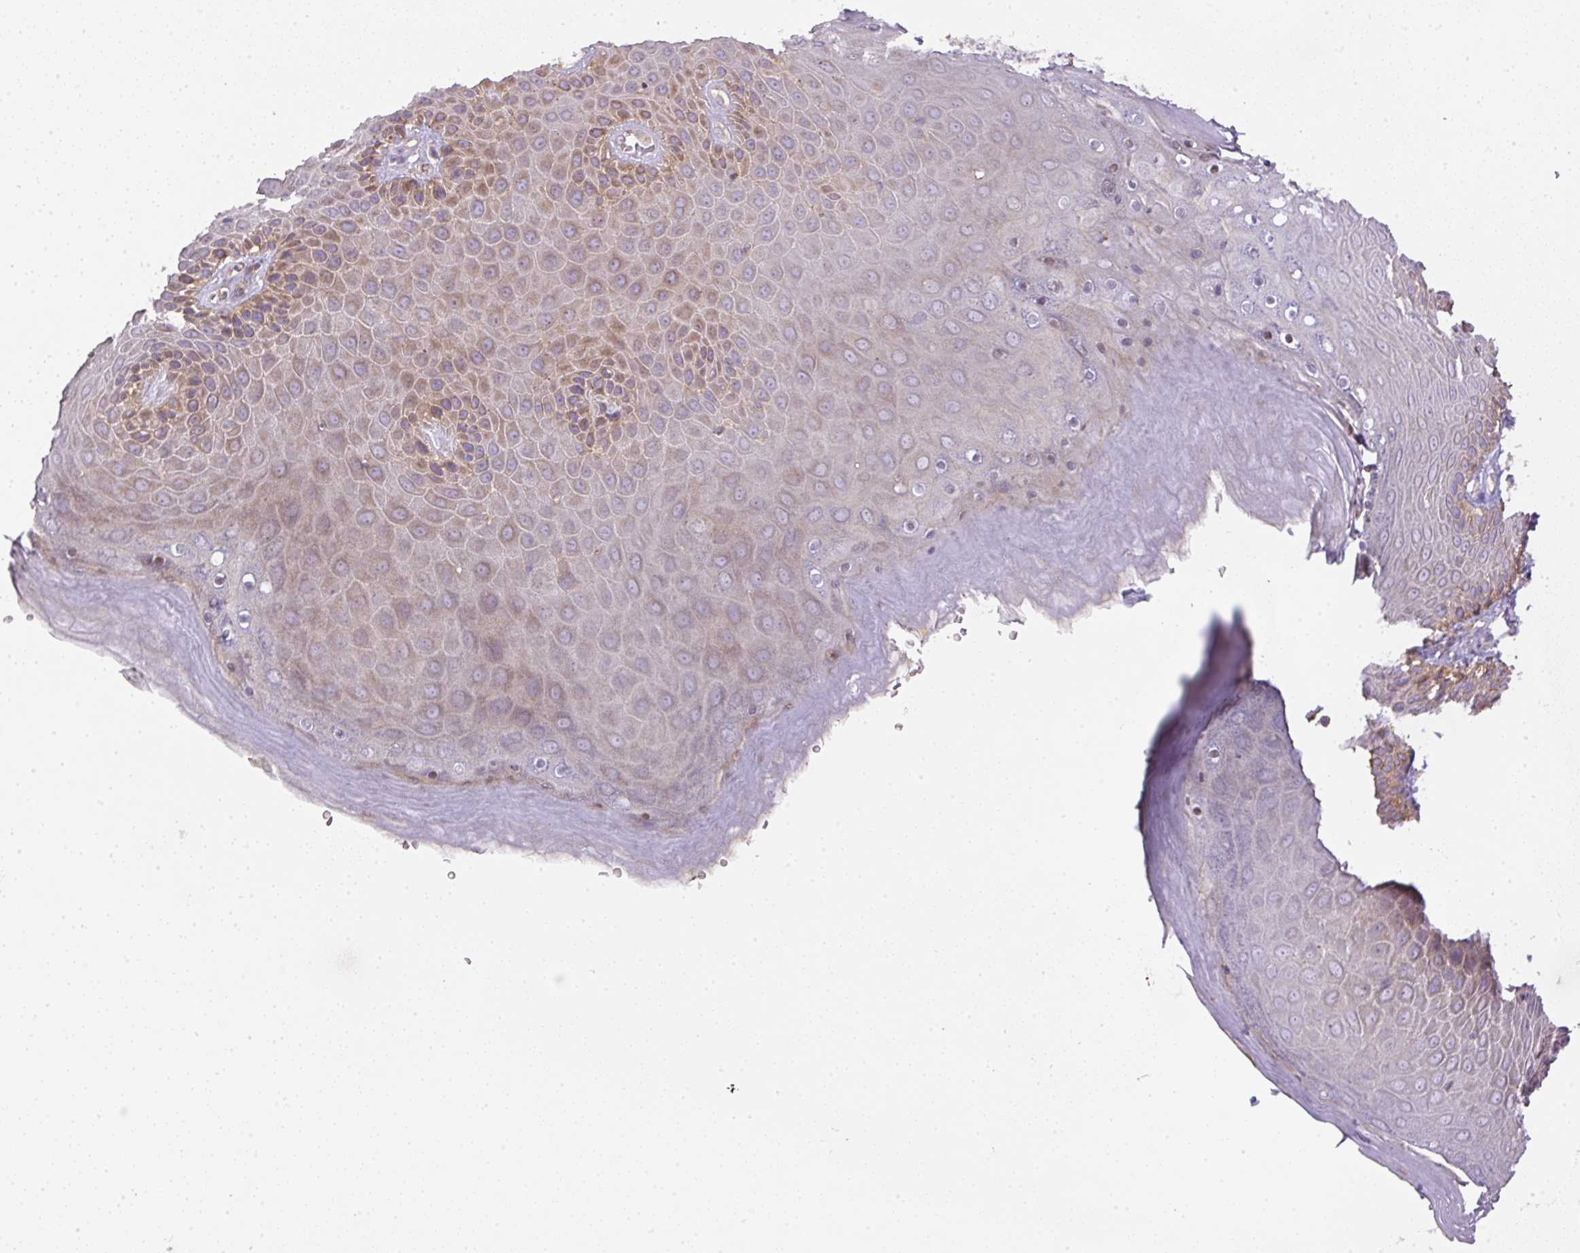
{"staining": {"intensity": "moderate", "quantity": "25%-75%", "location": "cytoplasmic/membranous"}, "tissue": "skin", "cell_type": "Epidermal cells", "image_type": "normal", "snomed": [{"axis": "morphology", "description": "Normal tissue, NOS"}, {"axis": "topography", "description": "Anal"}, {"axis": "topography", "description": "Peripheral nerve tissue"}], "caption": "IHC staining of normal skin, which exhibits medium levels of moderate cytoplasmic/membranous staining in about 25%-75% of epidermal cells indicating moderate cytoplasmic/membranous protein expression. The staining was performed using DAB (brown) for protein detection and nuclei were counterstained in hematoxylin (blue).", "gene": "DAPK1", "patient": {"sex": "male", "age": 53}}